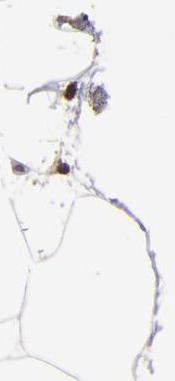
{"staining": {"intensity": "negative", "quantity": "none", "location": "none"}, "tissue": "adipose tissue", "cell_type": "Adipocytes", "image_type": "normal", "snomed": [{"axis": "morphology", "description": "Normal tissue, NOS"}, {"axis": "morphology", "description": "Duct carcinoma"}, {"axis": "topography", "description": "Breast"}, {"axis": "topography", "description": "Adipose tissue"}], "caption": "An immunohistochemistry photomicrograph of unremarkable adipose tissue is shown. There is no staining in adipocytes of adipose tissue. Nuclei are stained in blue.", "gene": "TRAT1", "patient": {"sex": "female", "age": 37}}